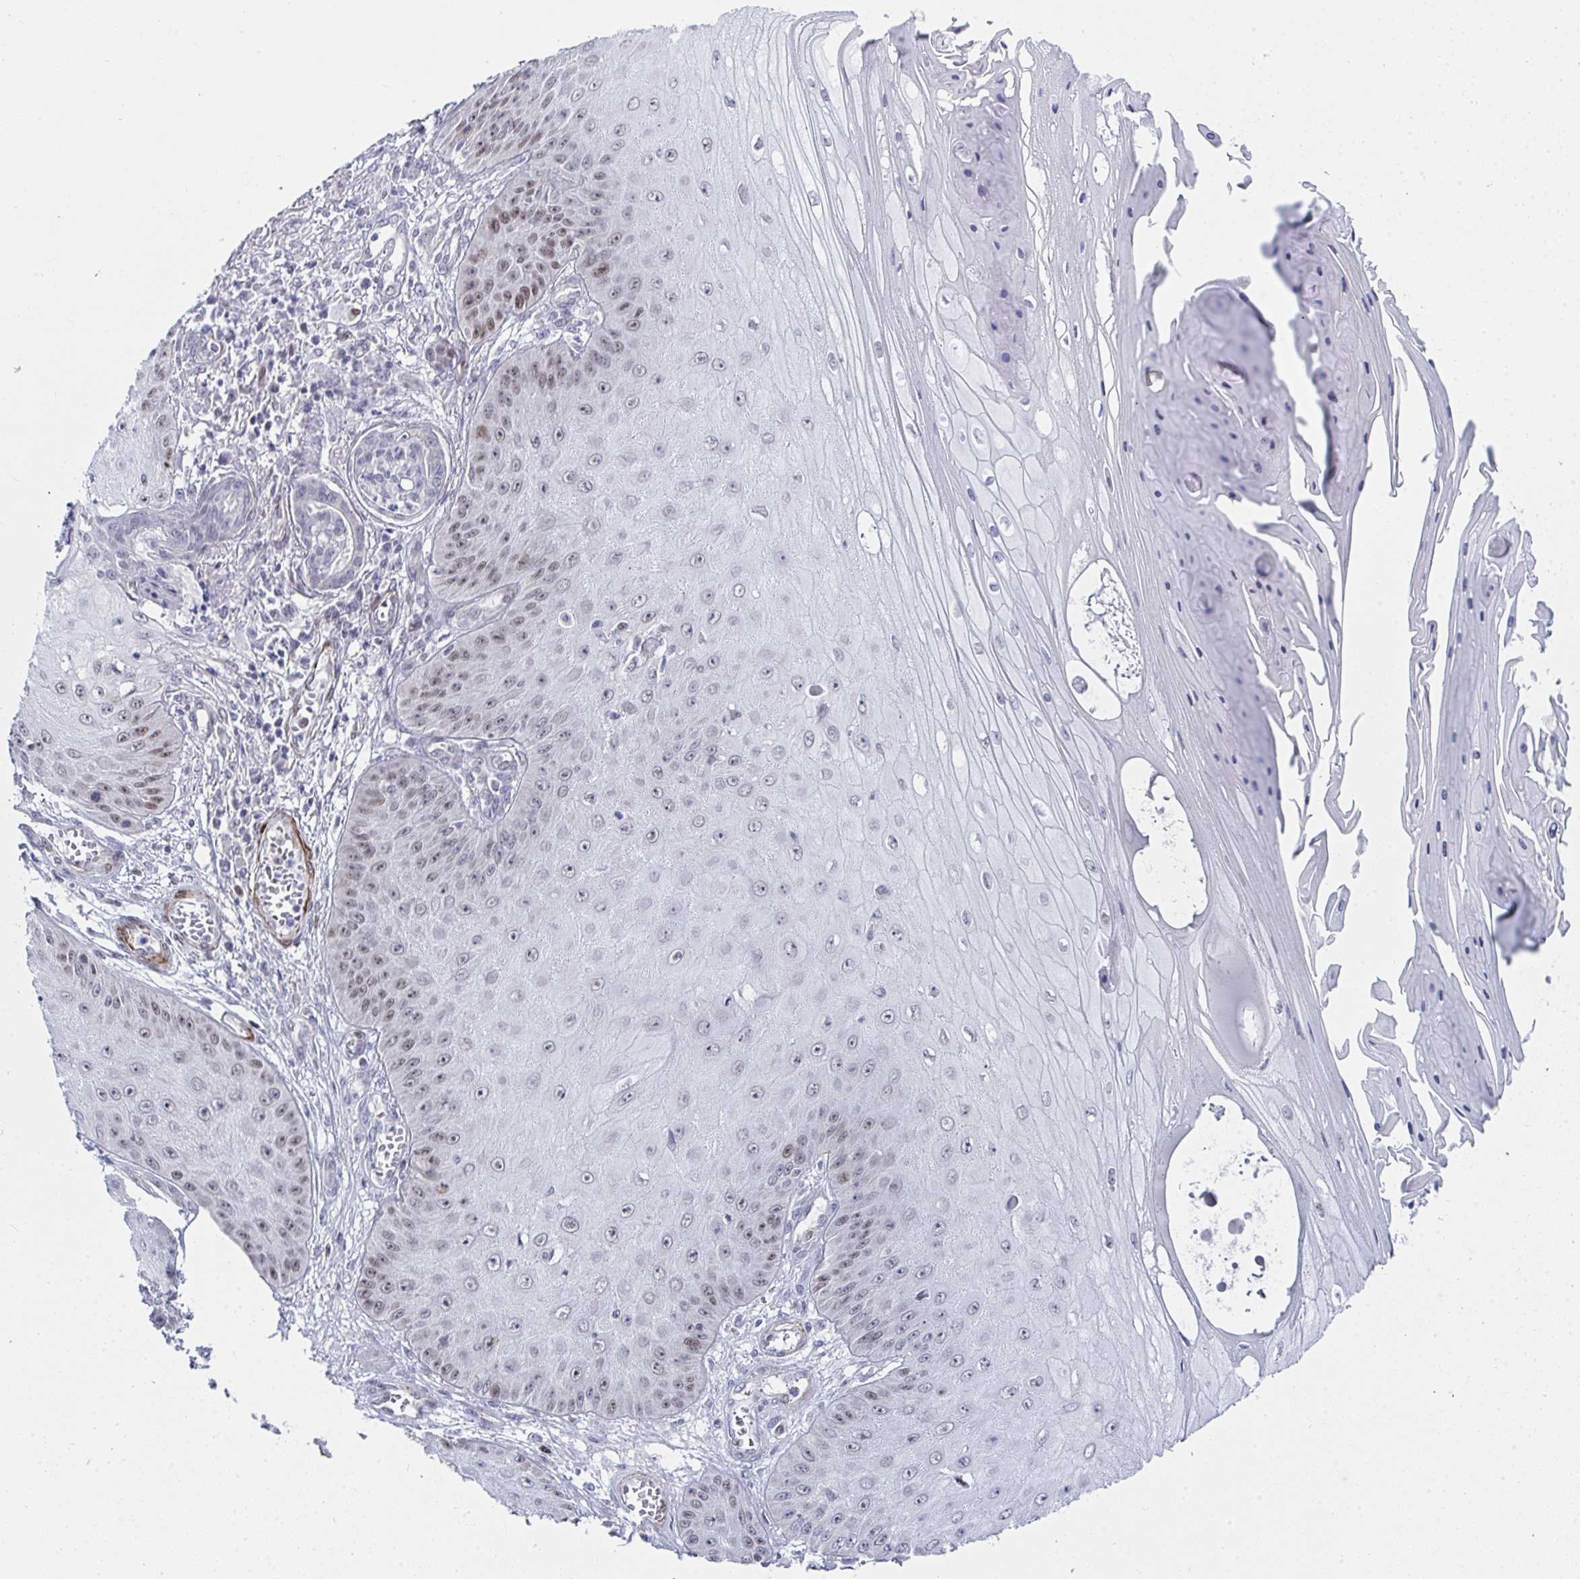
{"staining": {"intensity": "weak", "quantity": "25%-75%", "location": "nuclear"}, "tissue": "skin cancer", "cell_type": "Tumor cells", "image_type": "cancer", "snomed": [{"axis": "morphology", "description": "Squamous cell carcinoma, NOS"}, {"axis": "topography", "description": "Skin"}], "caption": "Squamous cell carcinoma (skin) stained with immunohistochemistry exhibits weak nuclear positivity in approximately 25%-75% of tumor cells. The protein of interest is shown in brown color, while the nuclei are stained blue.", "gene": "GINS2", "patient": {"sex": "male", "age": 70}}